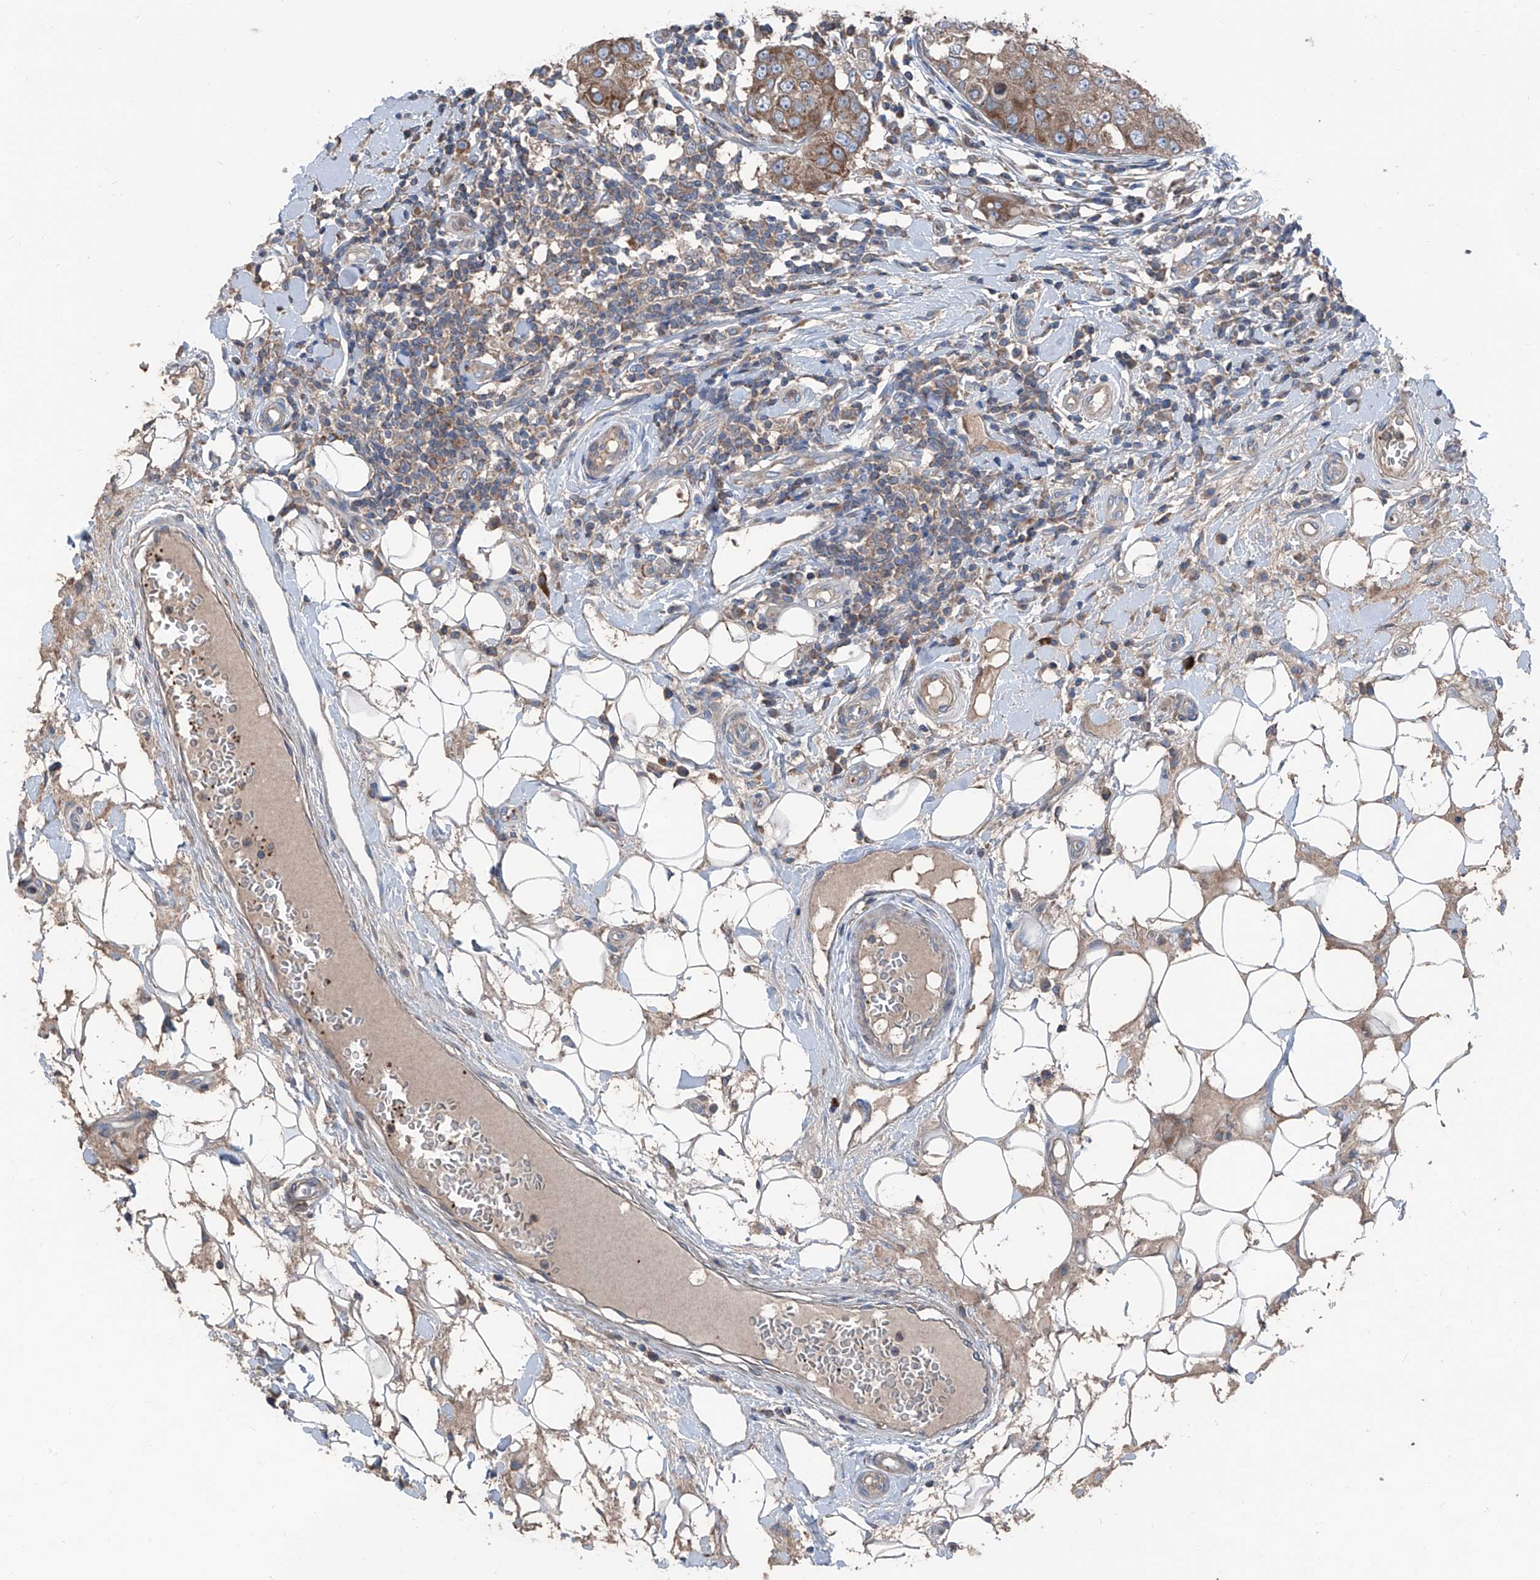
{"staining": {"intensity": "moderate", "quantity": ">75%", "location": "cytoplasmic/membranous"}, "tissue": "breast cancer", "cell_type": "Tumor cells", "image_type": "cancer", "snomed": [{"axis": "morphology", "description": "Duct carcinoma"}, {"axis": "topography", "description": "Breast"}], "caption": "Moderate cytoplasmic/membranous staining is present in about >75% of tumor cells in intraductal carcinoma (breast). The protein of interest is stained brown, and the nuclei are stained in blue (DAB (3,3'-diaminobenzidine) IHC with brightfield microscopy, high magnification).", "gene": "GPAT3", "patient": {"sex": "female", "age": 27}}